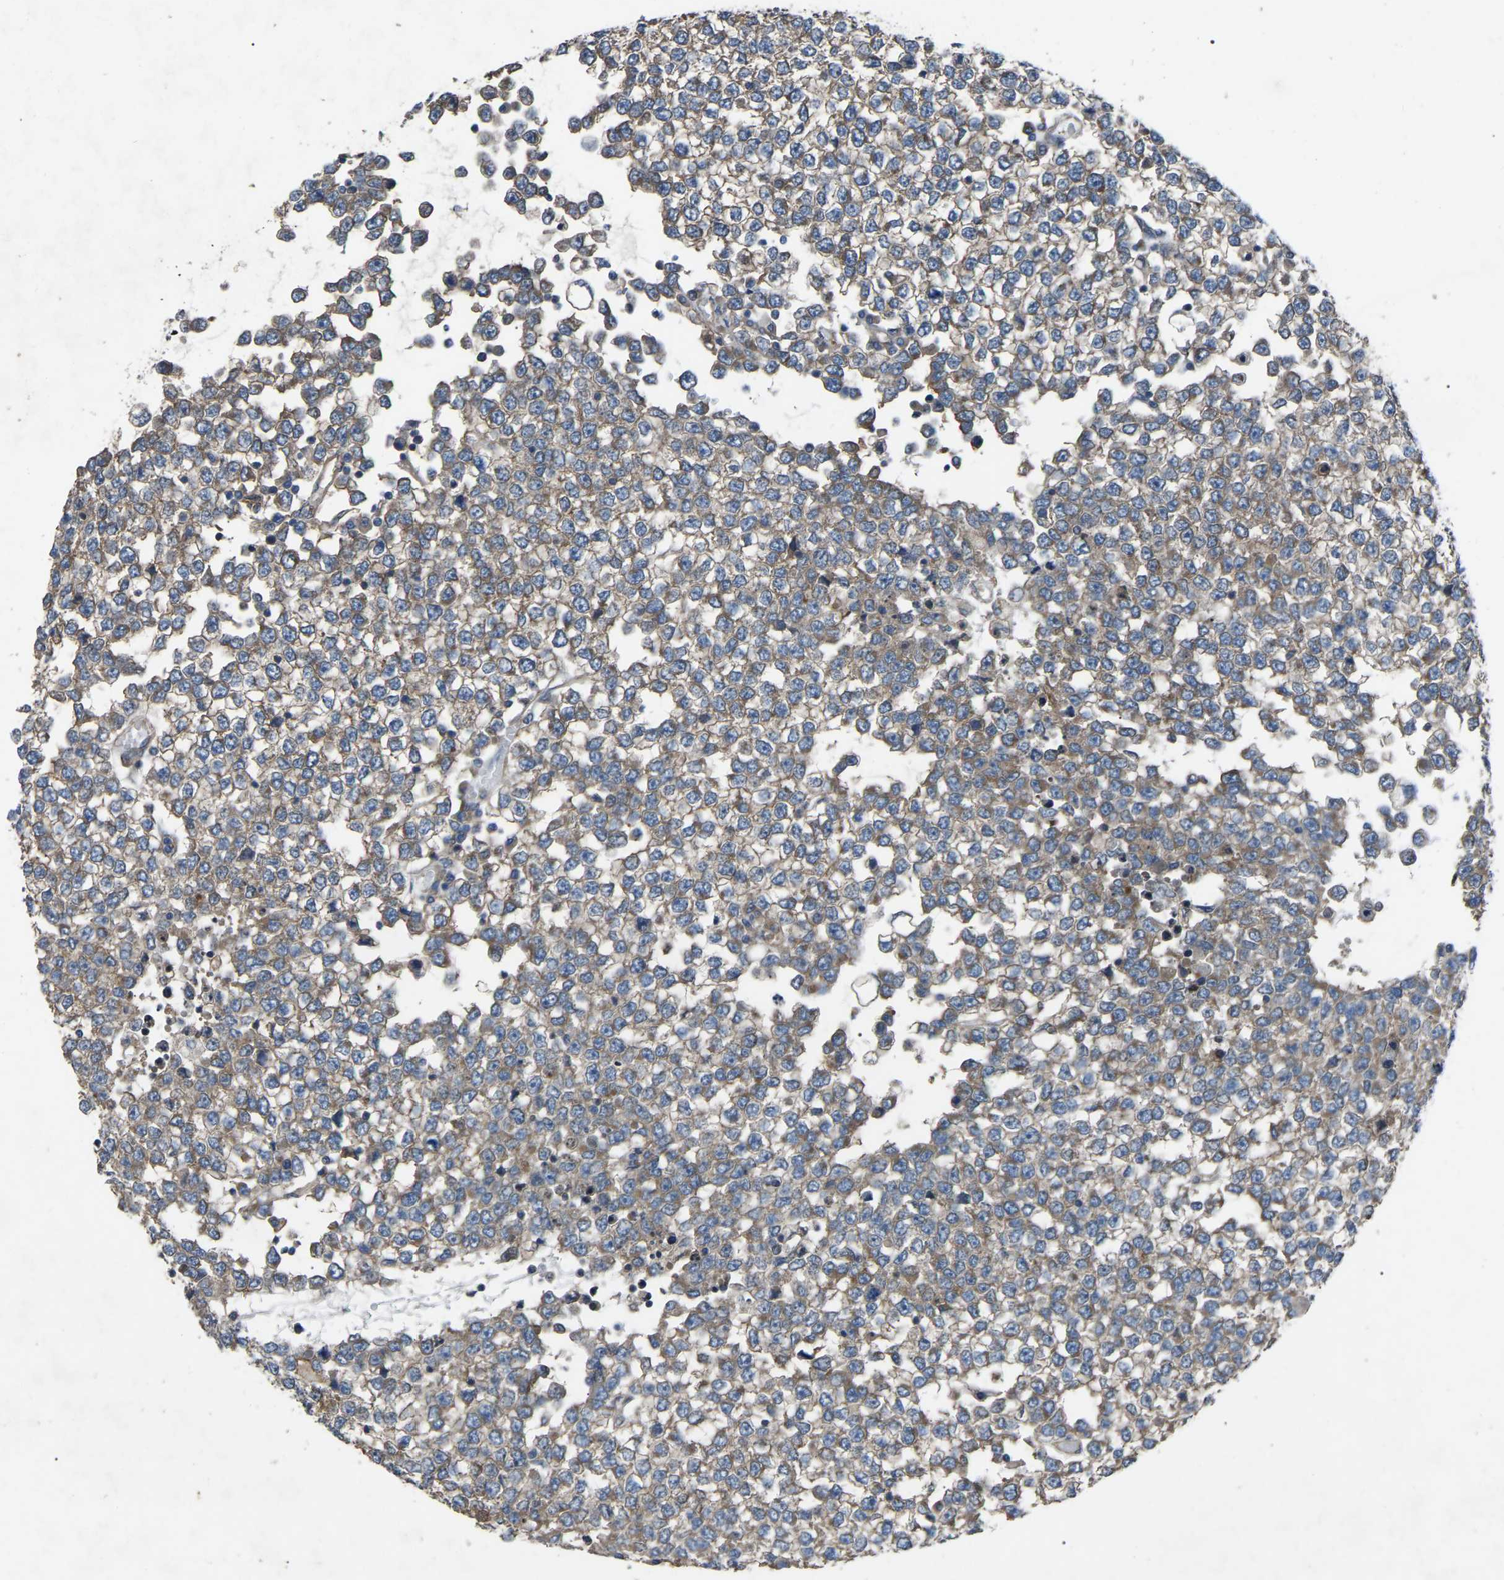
{"staining": {"intensity": "moderate", "quantity": ">75%", "location": "cytoplasmic/membranous"}, "tissue": "testis cancer", "cell_type": "Tumor cells", "image_type": "cancer", "snomed": [{"axis": "morphology", "description": "Seminoma, NOS"}, {"axis": "topography", "description": "Testis"}], "caption": "Testis cancer stained with immunohistochemistry reveals moderate cytoplasmic/membranous staining in about >75% of tumor cells.", "gene": "AIMP1", "patient": {"sex": "male", "age": 65}}